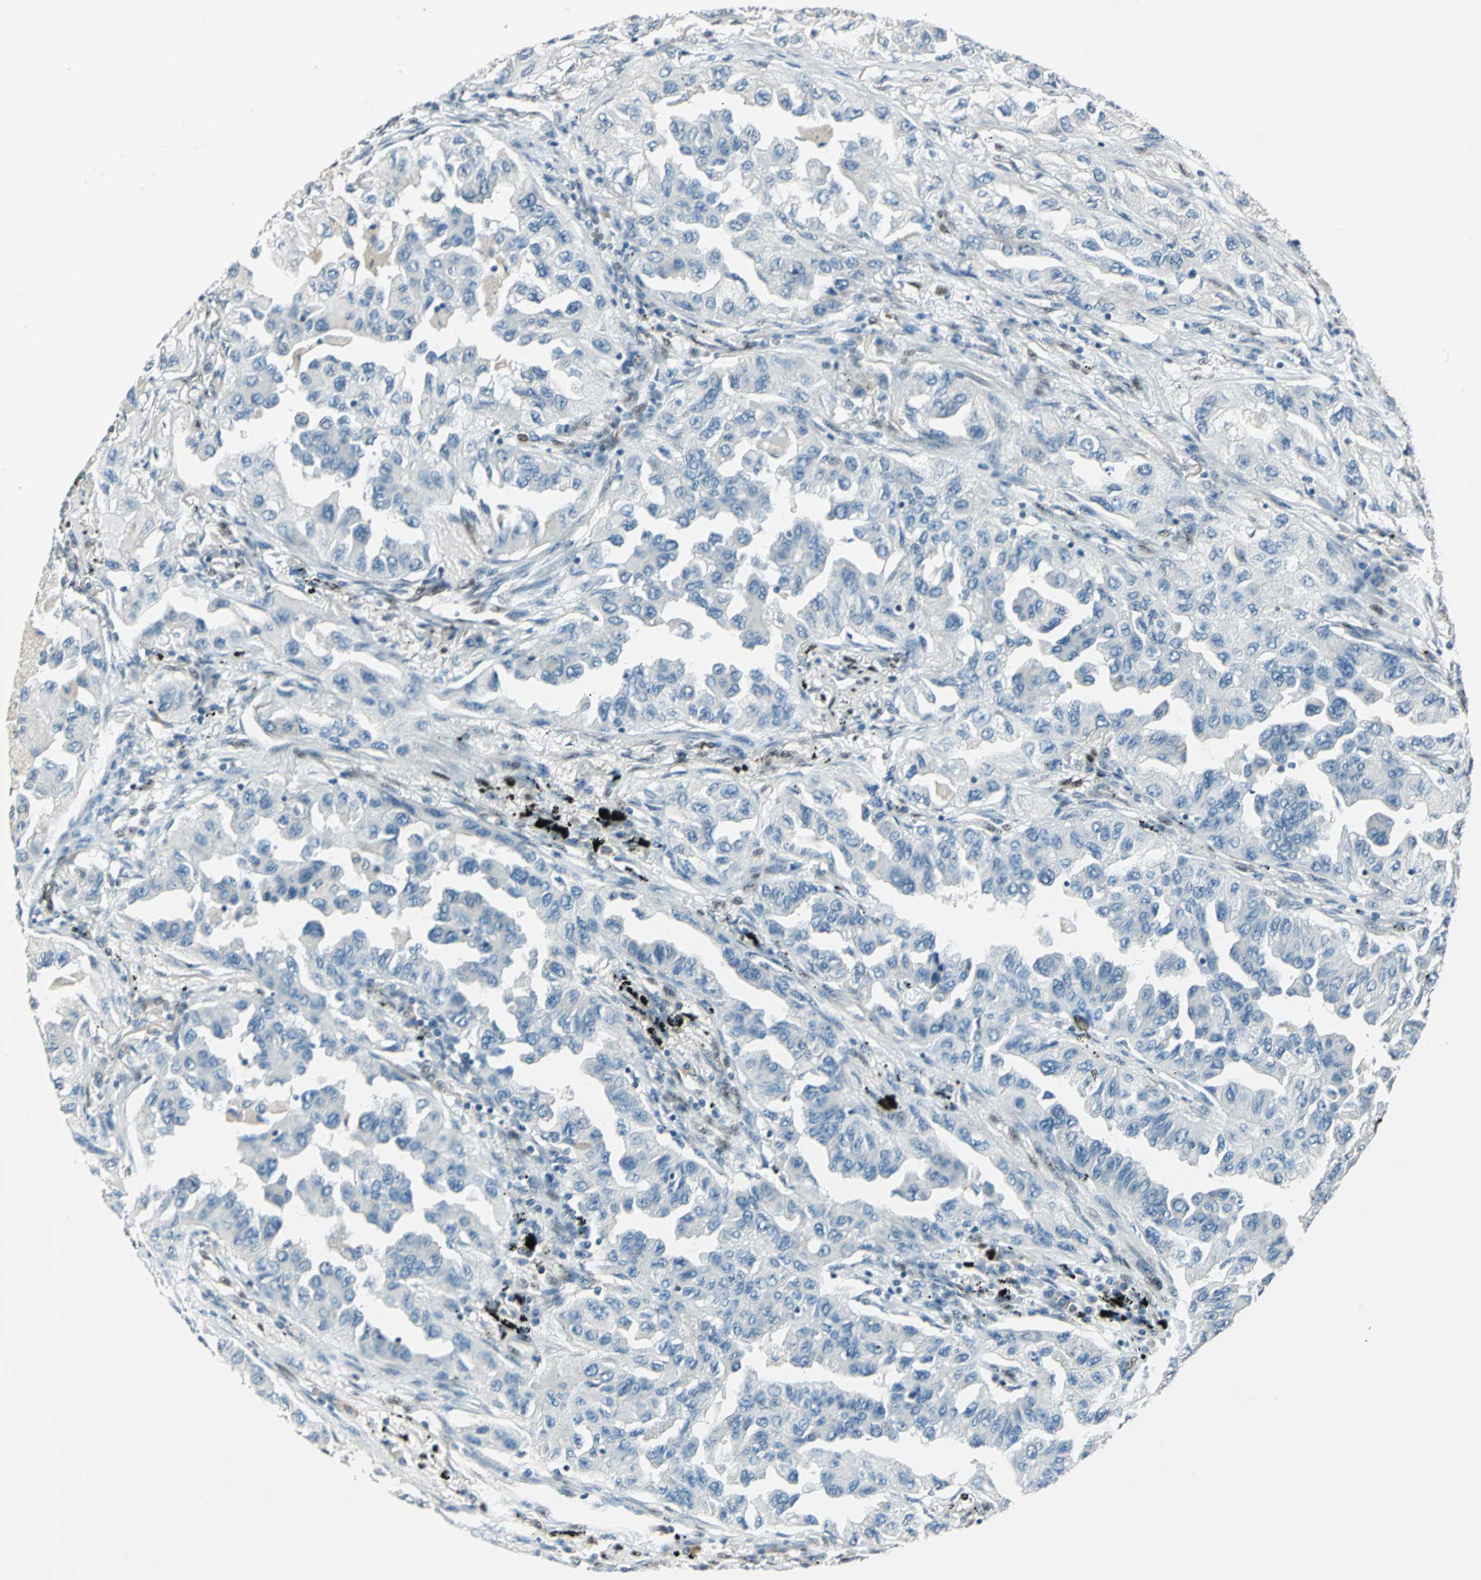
{"staining": {"intensity": "negative", "quantity": "none", "location": "none"}, "tissue": "lung cancer", "cell_type": "Tumor cells", "image_type": "cancer", "snomed": [{"axis": "morphology", "description": "Adenocarcinoma, NOS"}, {"axis": "topography", "description": "Lung"}], "caption": "The image demonstrates no staining of tumor cells in adenocarcinoma (lung).", "gene": "NFIA", "patient": {"sex": "female", "age": 65}}